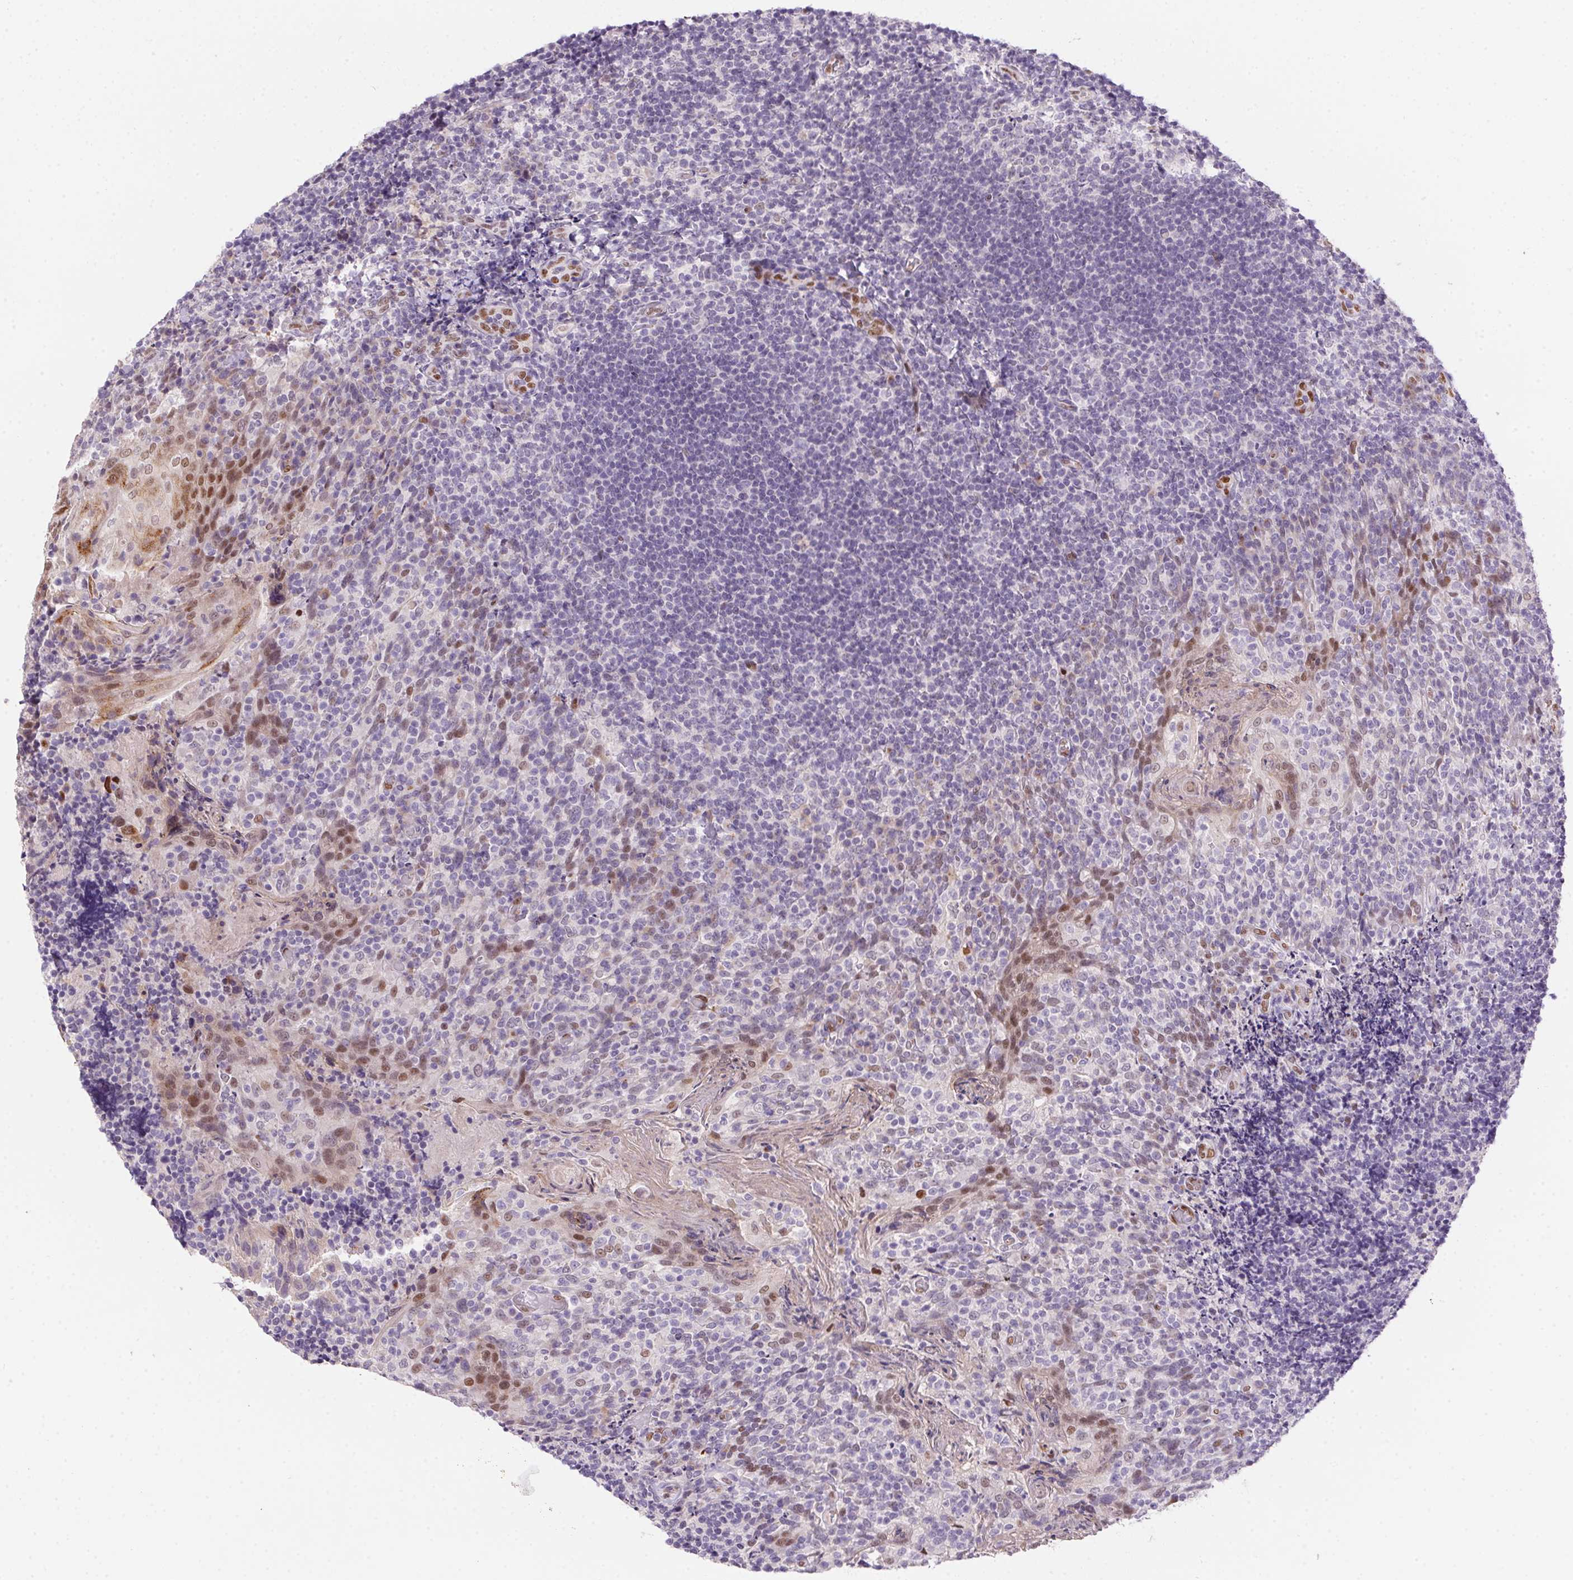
{"staining": {"intensity": "negative", "quantity": "none", "location": "none"}, "tissue": "tonsil", "cell_type": "Germinal center cells", "image_type": "normal", "snomed": [{"axis": "morphology", "description": "Normal tissue, NOS"}, {"axis": "topography", "description": "Tonsil"}], "caption": "The IHC photomicrograph has no significant staining in germinal center cells of tonsil.", "gene": "SP9", "patient": {"sex": "female", "age": 10}}